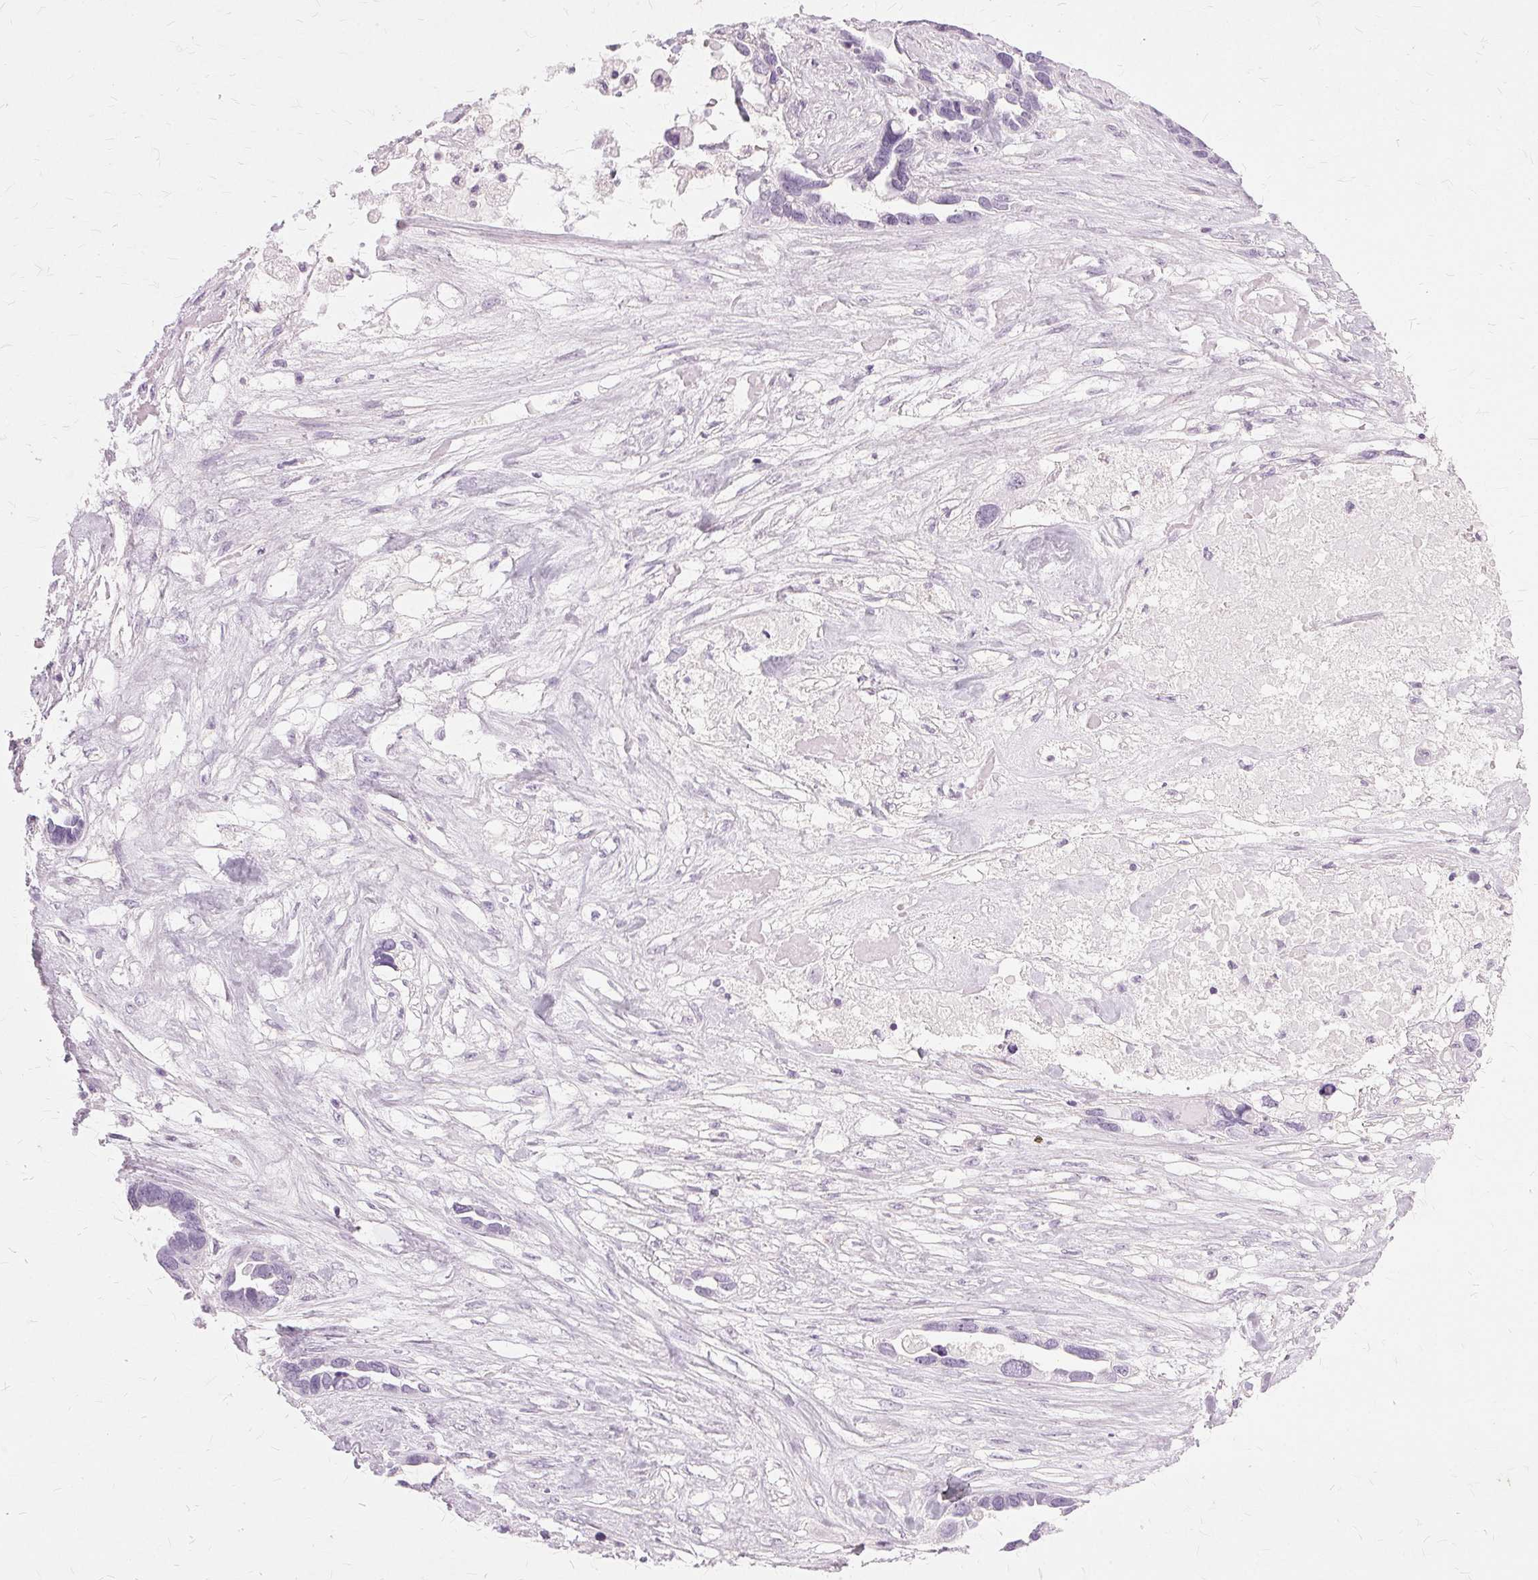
{"staining": {"intensity": "negative", "quantity": "none", "location": "none"}, "tissue": "ovarian cancer", "cell_type": "Tumor cells", "image_type": "cancer", "snomed": [{"axis": "morphology", "description": "Cystadenocarcinoma, serous, NOS"}, {"axis": "topography", "description": "Ovary"}], "caption": "Immunohistochemistry (IHC) micrograph of neoplastic tissue: human ovarian cancer (serous cystadenocarcinoma) stained with DAB (3,3'-diaminobenzidine) displays no significant protein staining in tumor cells. The staining was performed using DAB (3,3'-diaminobenzidine) to visualize the protein expression in brown, while the nuclei were stained in blue with hematoxylin (Magnification: 20x).", "gene": "SLC45A3", "patient": {"sex": "female", "age": 54}}